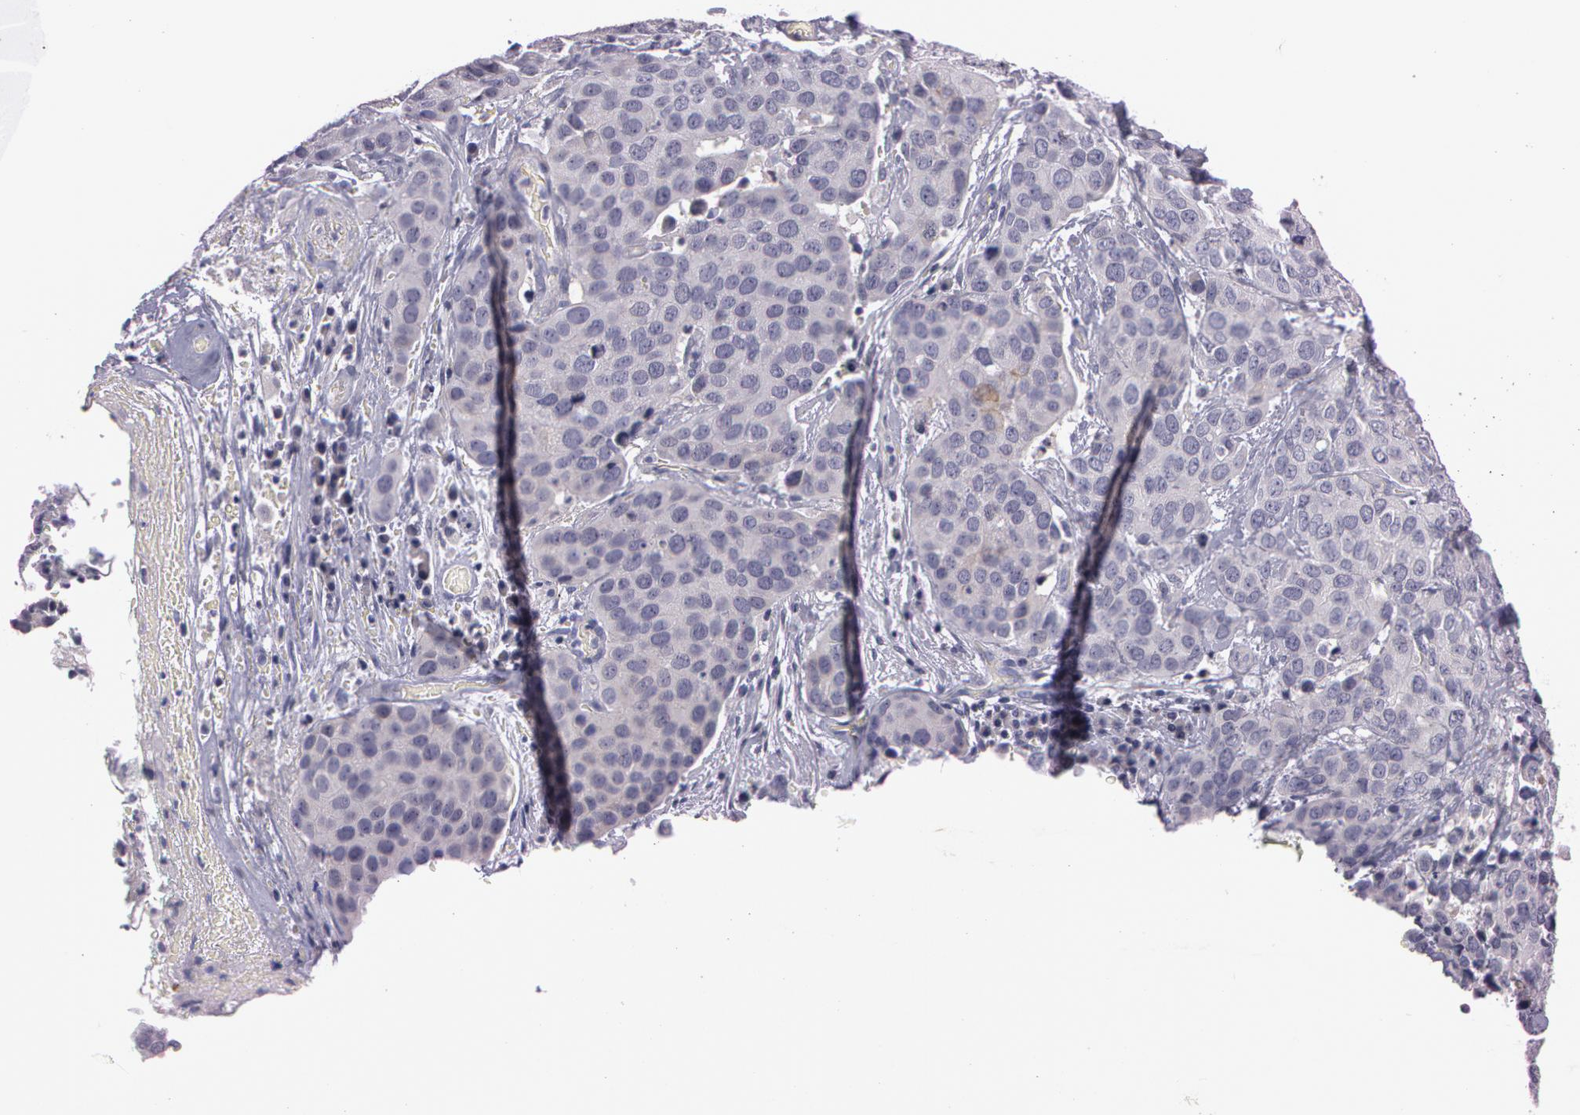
{"staining": {"intensity": "weak", "quantity": "<25%", "location": "cytoplasmic/membranous"}, "tissue": "cervical cancer", "cell_type": "Tumor cells", "image_type": "cancer", "snomed": [{"axis": "morphology", "description": "Squamous cell carcinoma, NOS"}, {"axis": "topography", "description": "Cervix"}], "caption": "The image shows no significant expression in tumor cells of cervical squamous cell carcinoma.", "gene": "MXRA5", "patient": {"sex": "female", "age": 54}}